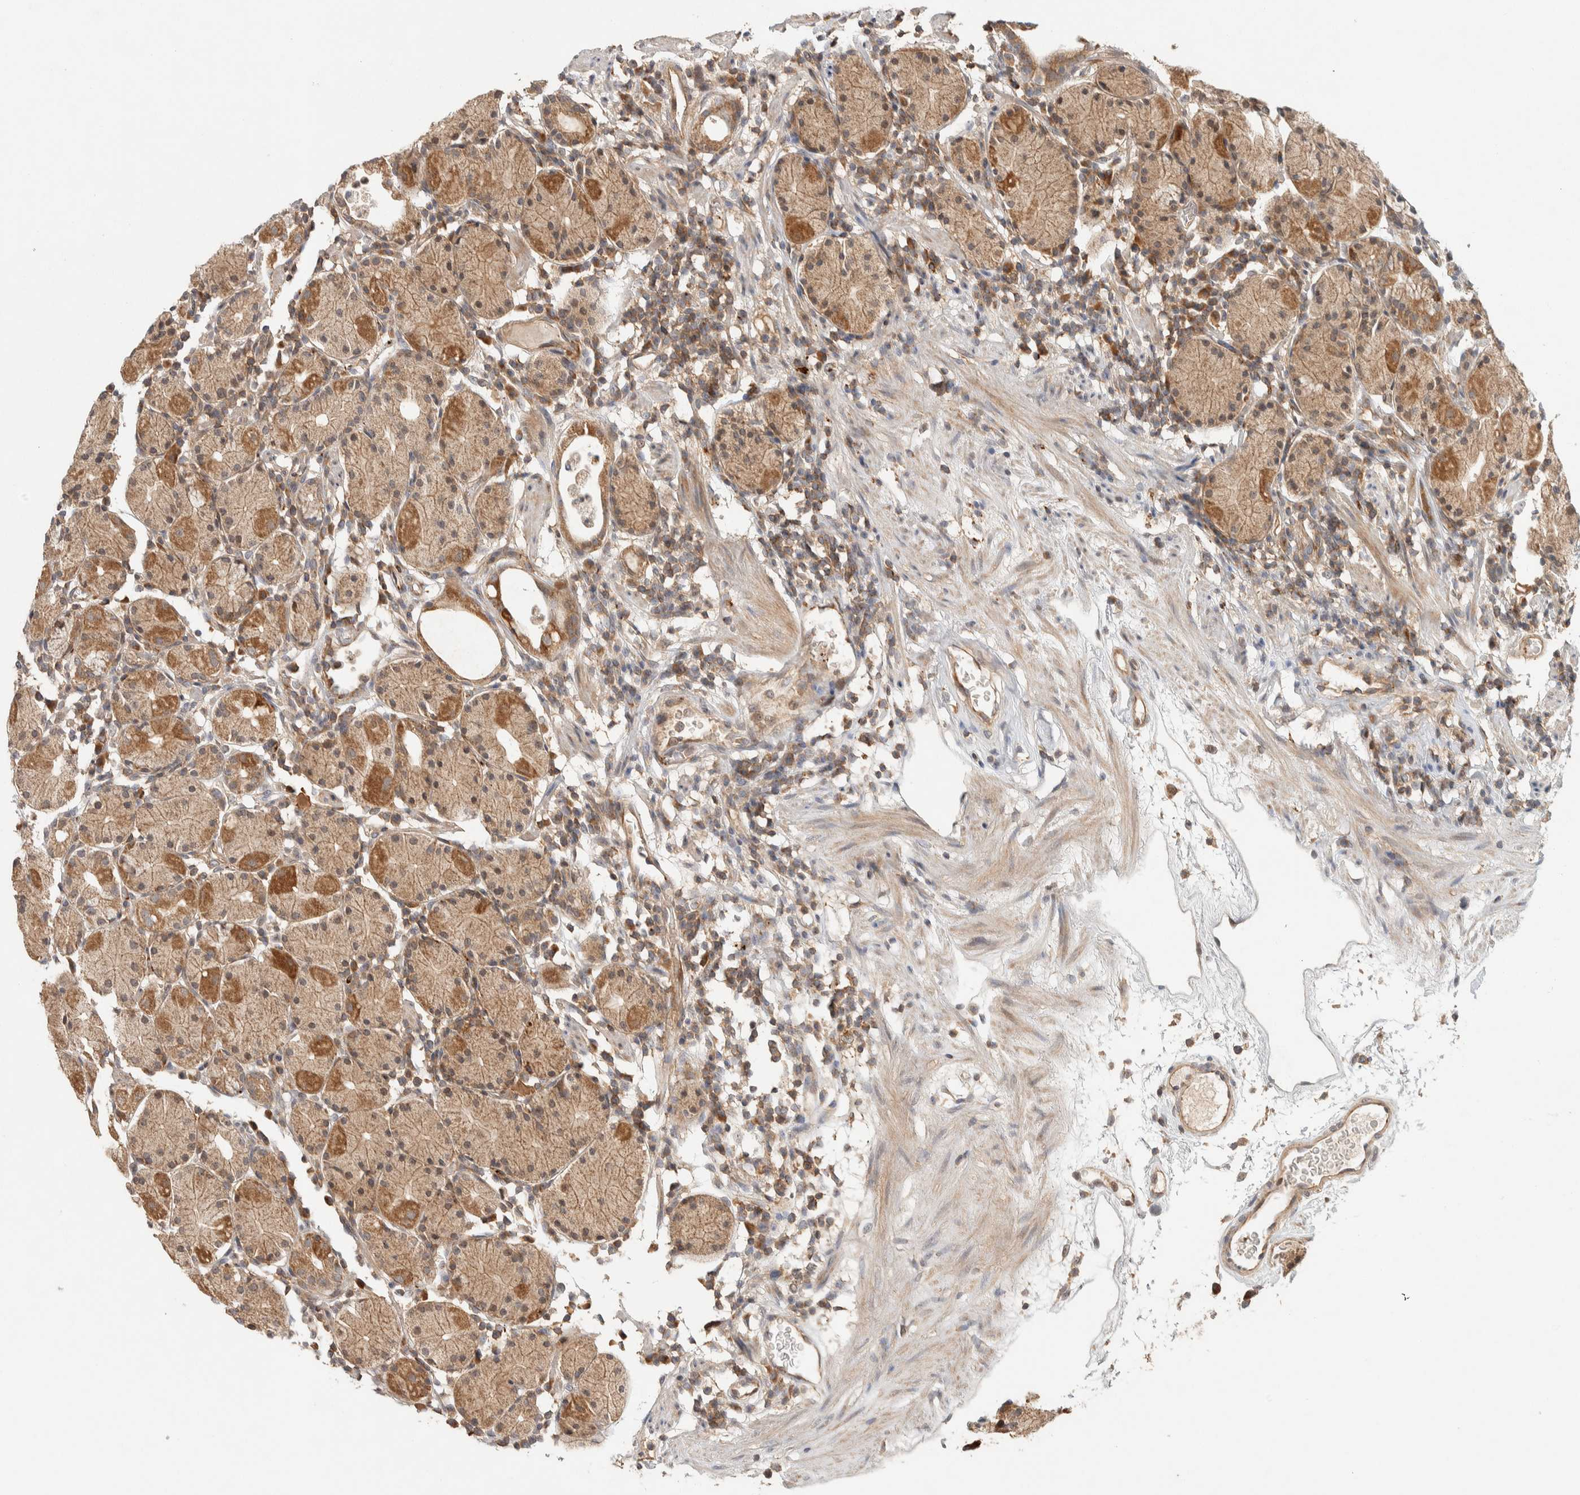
{"staining": {"intensity": "moderate", "quantity": ">75%", "location": "cytoplasmic/membranous"}, "tissue": "stomach", "cell_type": "Glandular cells", "image_type": "normal", "snomed": [{"axis": "morphology", "description": "Normal tissue, NOS"}, {"axis": "topography", "description": "Stomach"}, {"axis": "topography", "description": "Stomach, lower"}], "caption": "Protein expression by immunohistochemistry displays moderate cytoplasmic/membranous expression in about >75% of glandular cells in normal stomach. The protein of interest is stained brown, and the nuclei are stained in blue (DAB (3,3'-diaminobenzidine) IHC with brightfield microscopy, high magnification).", "gene": "KIF9", "patient": {"sex": "female", "age": 75}}